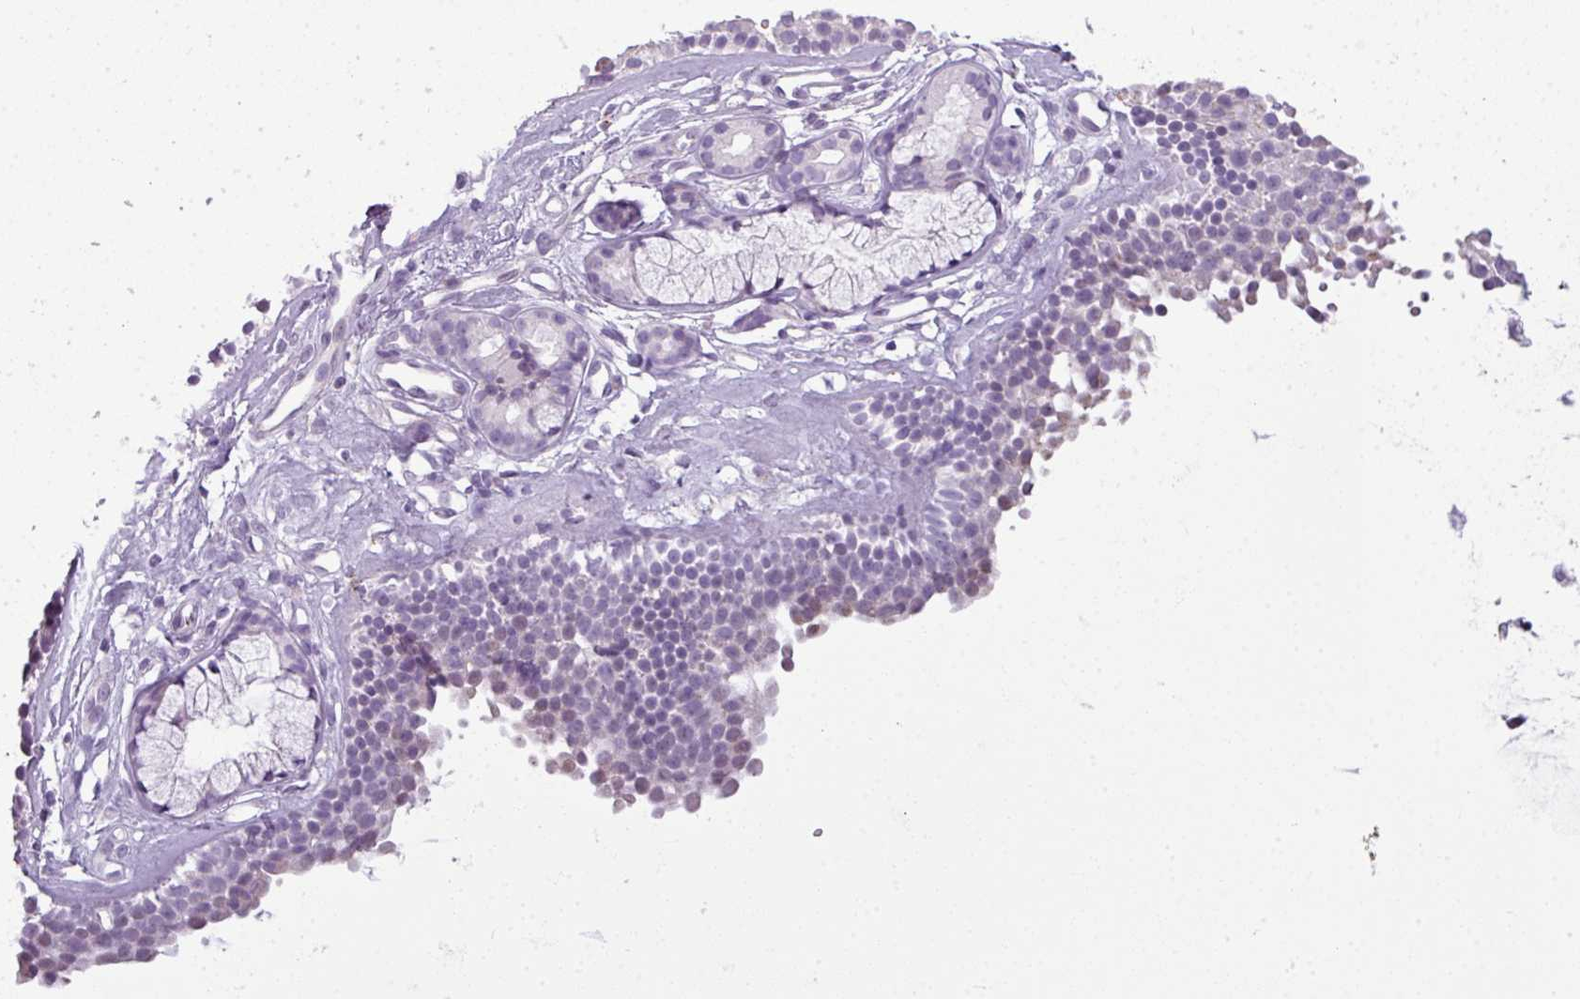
{"staining": {"intensity": "weak", "quantity": "<25%", "location": "cytoplasmic/membranous,nuclear"}, "tissue": "nasopharynx", "cell_type": "Respiratory epithelial cells", "image_type": "normal", "snomed": [{"axis": "morphology", "description": "Normal tissue, NOS"}, {"axis": "topography", "description": "Nasopharynx"}], "caption": "Normal nasopharynx was stained to show a protein in brown. There is no significant expression in respiratory epithelial cells.", "gene": "C4A", "patient": {"sex": "female", "age": 62}}